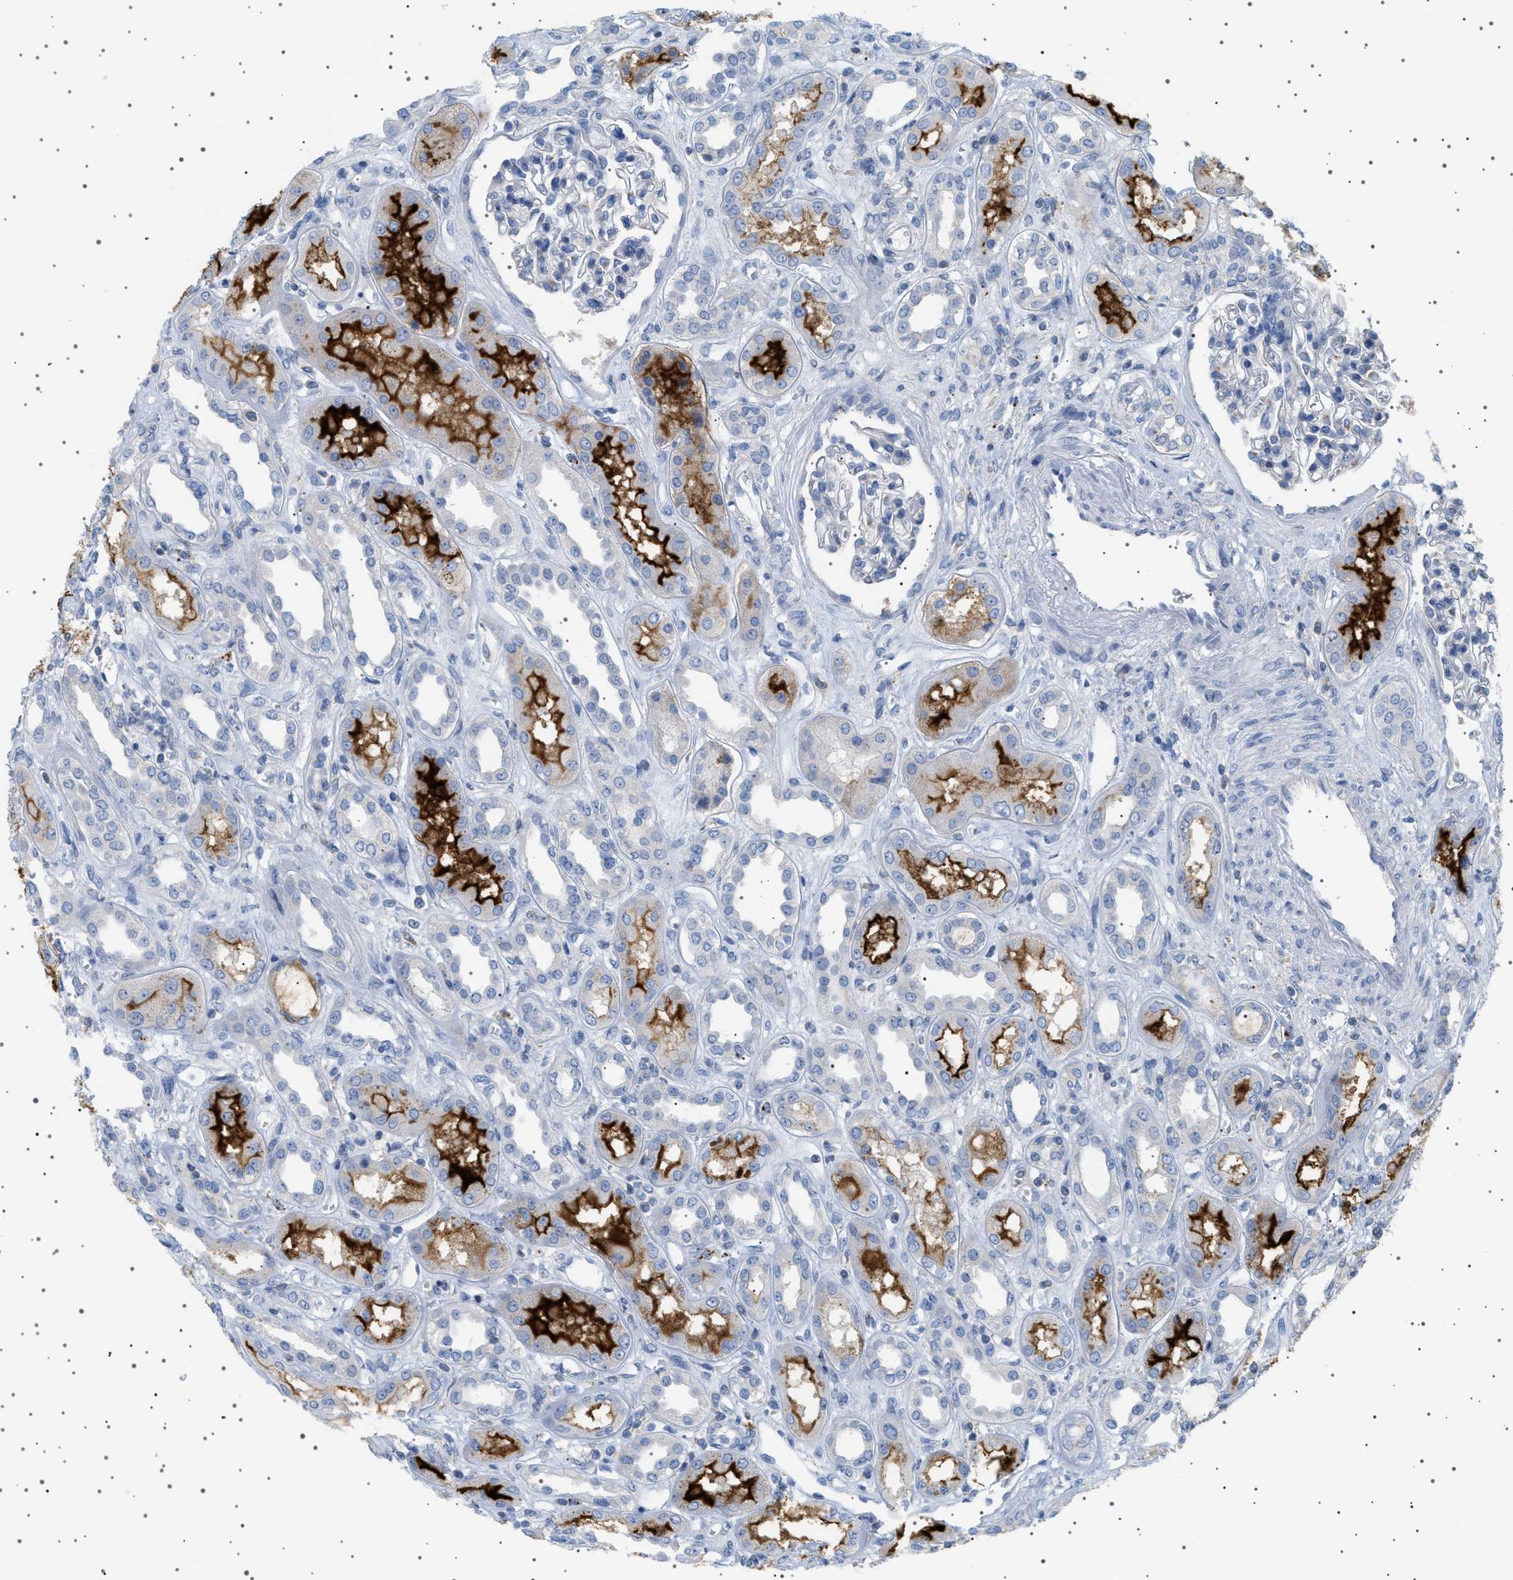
{"staining": {"intensity": "negative", "quantity": "none", "location": "none"}, "tissue": "kidney", "cell_type": "Cells in glomeruli", "image_type": "normal", "snomed": [{"axis": "morphology", "description": "Normal tissue, NOS"}, {"axis": "topography", "description": "Kidney"}], "caption": "IHC image of benign human kidney stained for a protein (brown), which exhibits no expression in cells in glomeruli.", "gene": "ADCY10", "patient": {"sex": "male", "age": 59}}